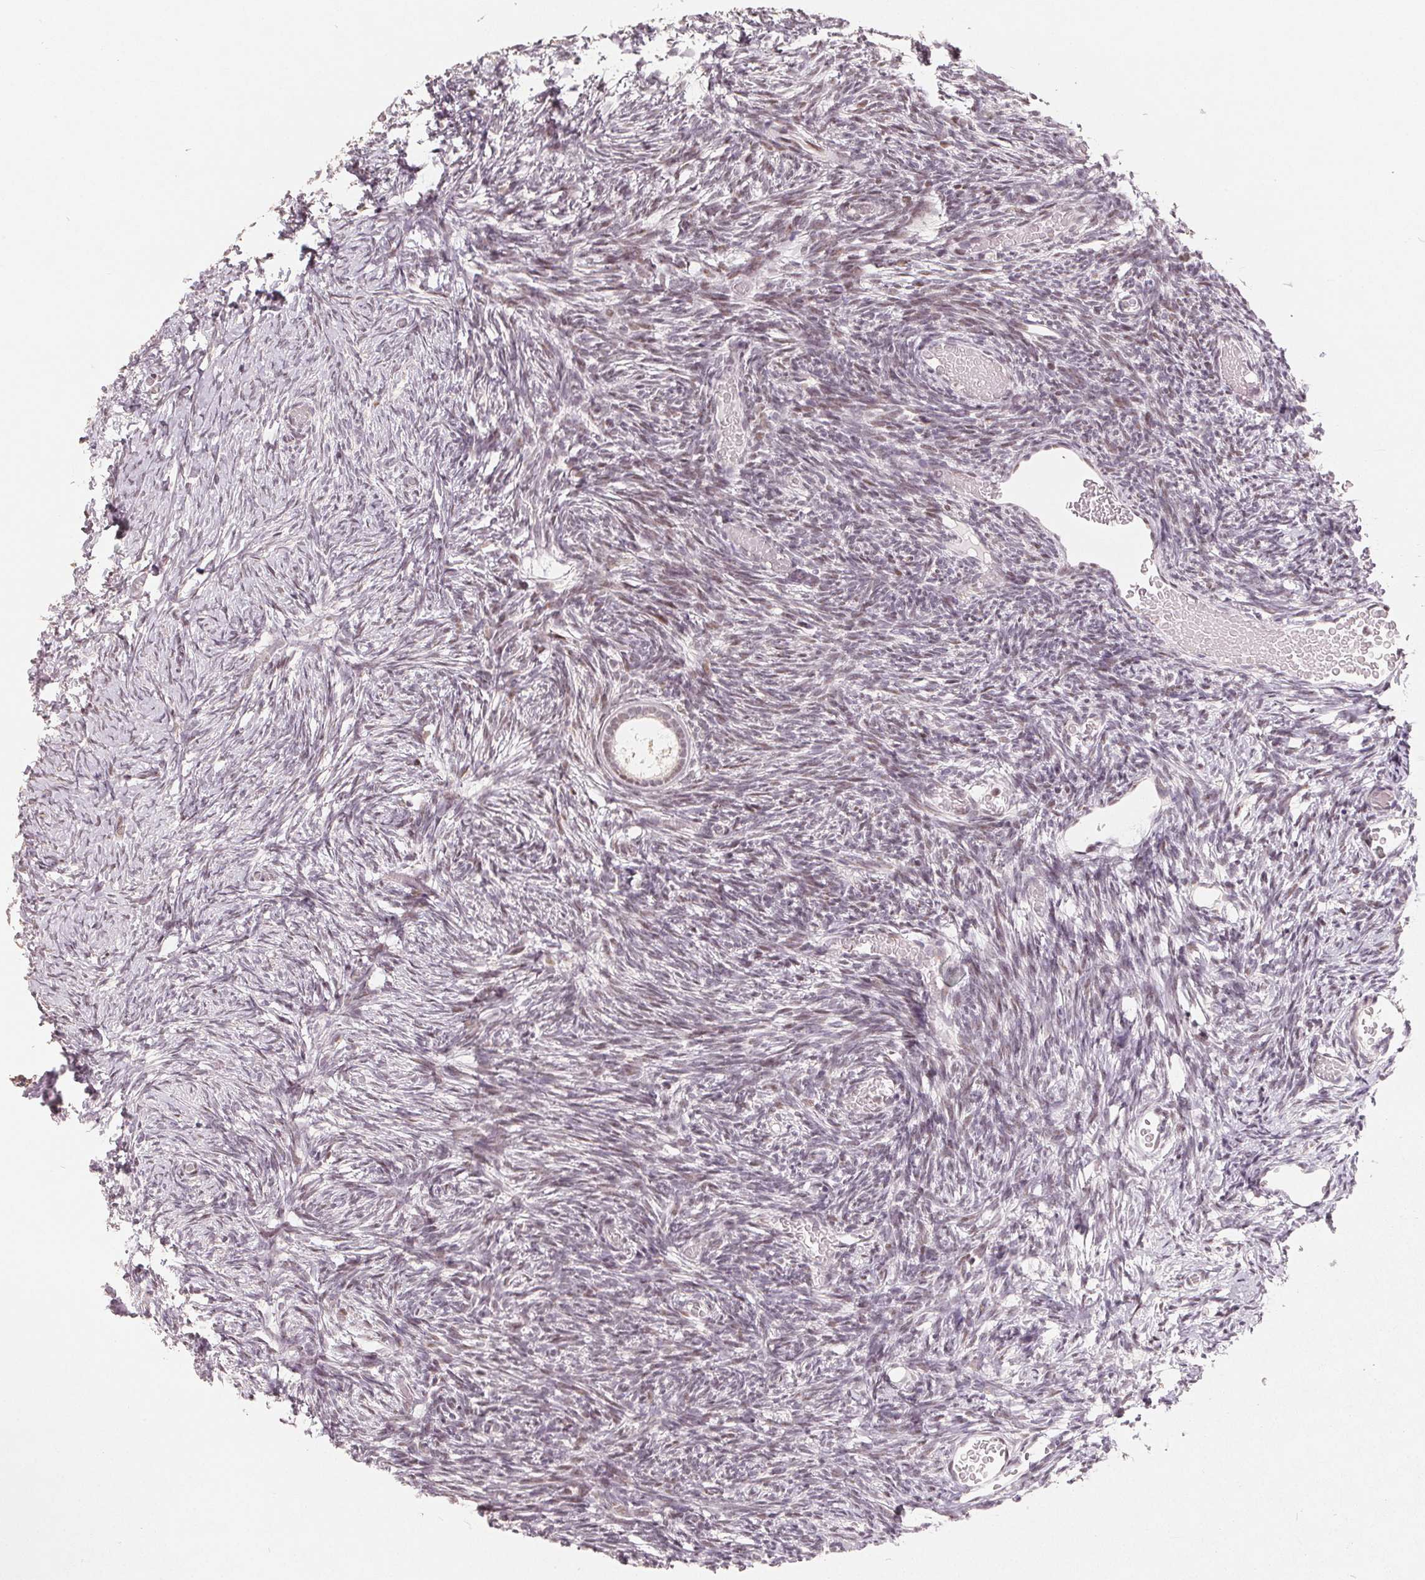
{"staining": {"intensity": "weak", "quantity": "25%-75%", "location": "nuclear"}, "tissue": "ovary", "cell_type": "Follicle cells", "image_type": "normal", "snomed": [{"axis": "morphology", "description": "Normal tissue, NOS"}, {"axis": "topography", "description": "Ovary"}], "caption": "IHC of normal human ovary demonstrates low levels of weak nuclear expression in about 25%-75% of follicle cells.", "gene": "CCDC138", "patient": {"sex": "female", "age": 39}}